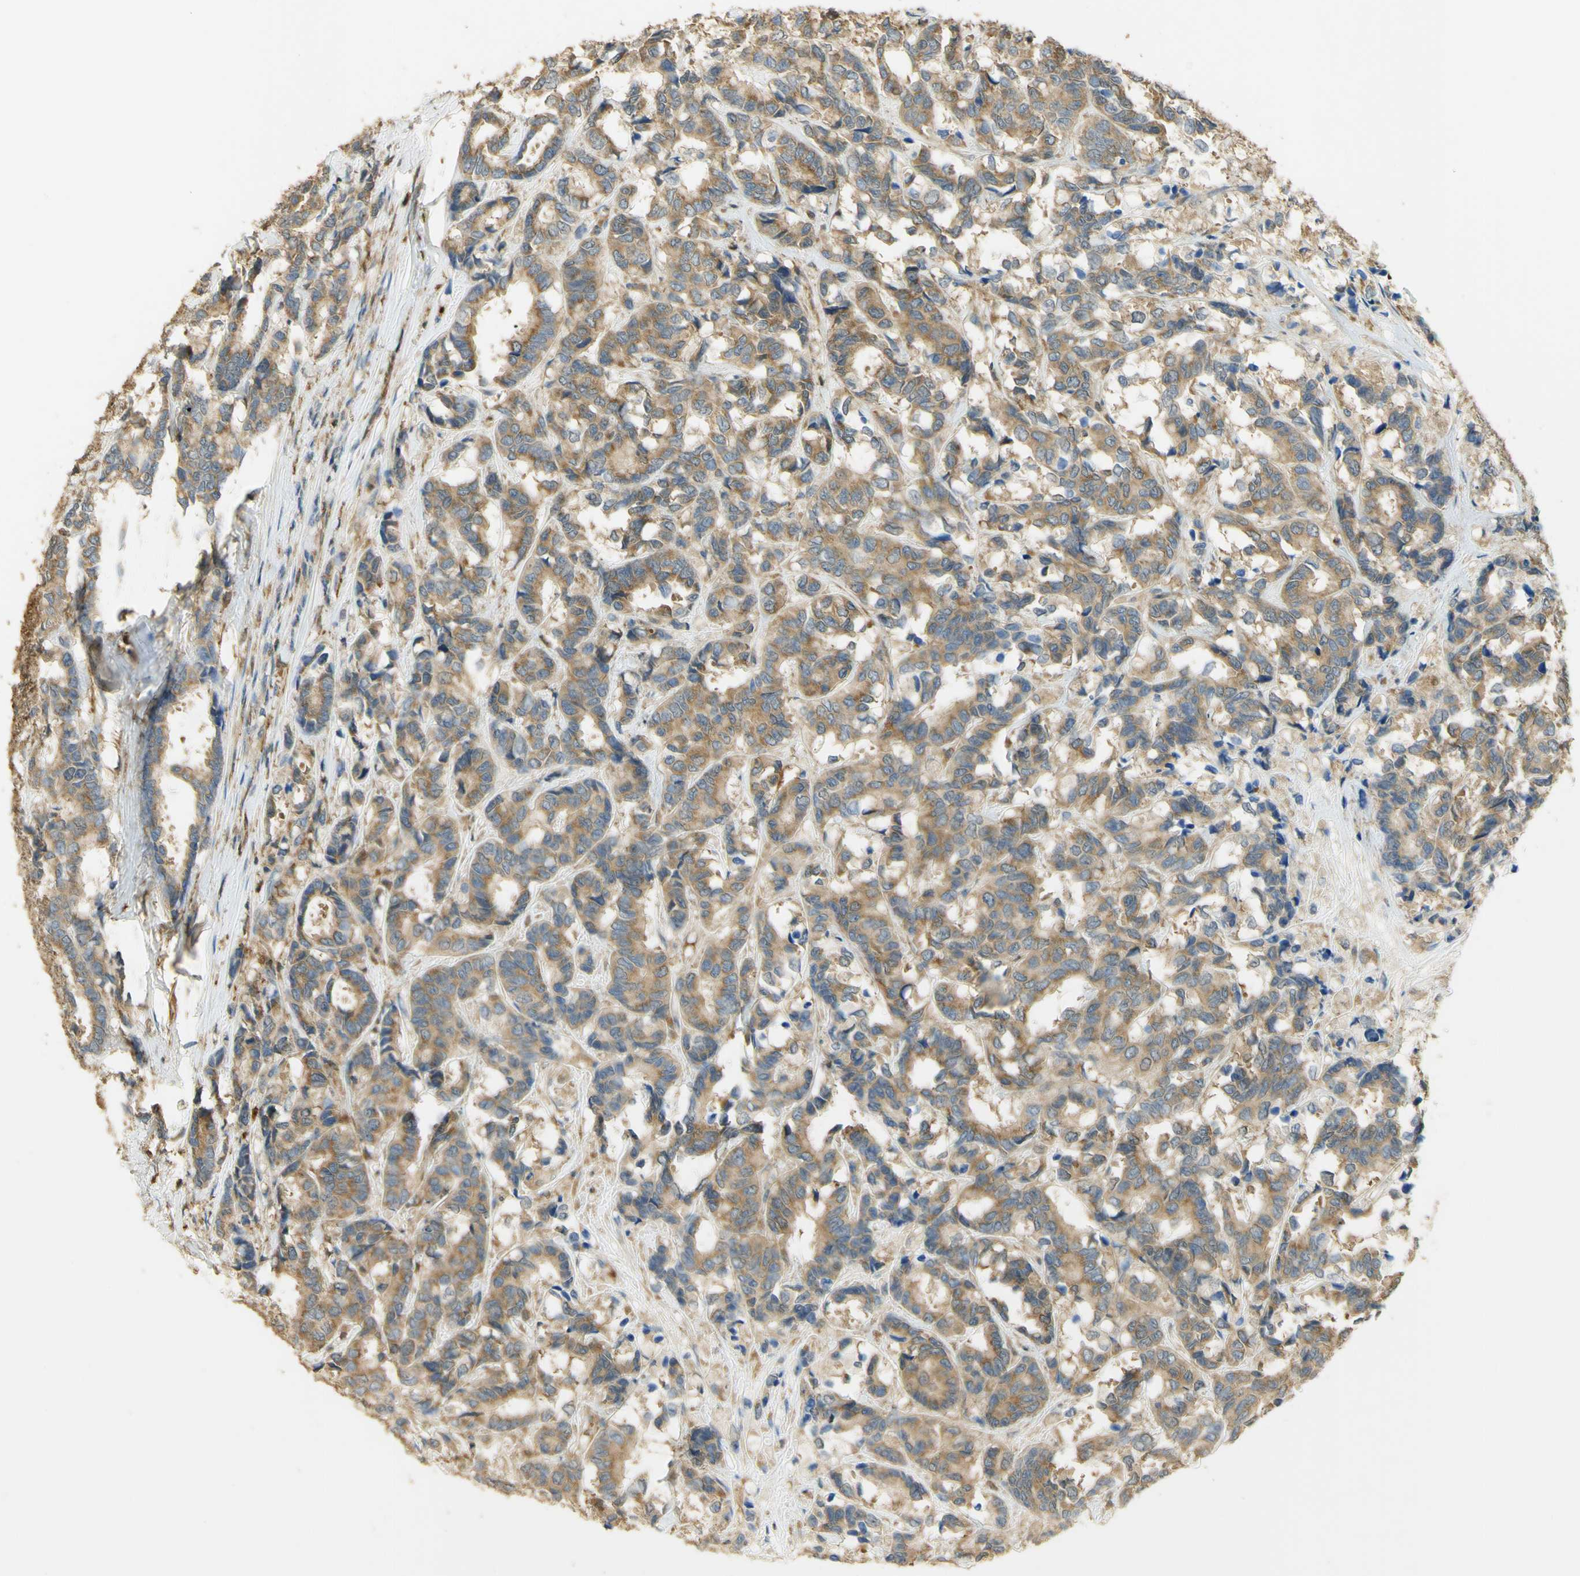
{"staining": {"intensity": "moderate", "quantity": ">75%", "location": "cytoplasmic/membranous"}, "tissue": "breast cancer", "cell_type": "Tumor cells", "image_type": "cancer", "snomed": [{"axis": "morphology", "description": "Duct carcinoma"}, {"axis": "topography", "description": "Breast"}], "caption": "Immunohistochemistry of human infiltrating ductal carcinoma (breast) shows medium levels of moderate cytoplasmic/membranous positivity in approximately >75% of tumor cells.", "gene": "PAK1", "patient": {"sex": "female", "age": 87}}